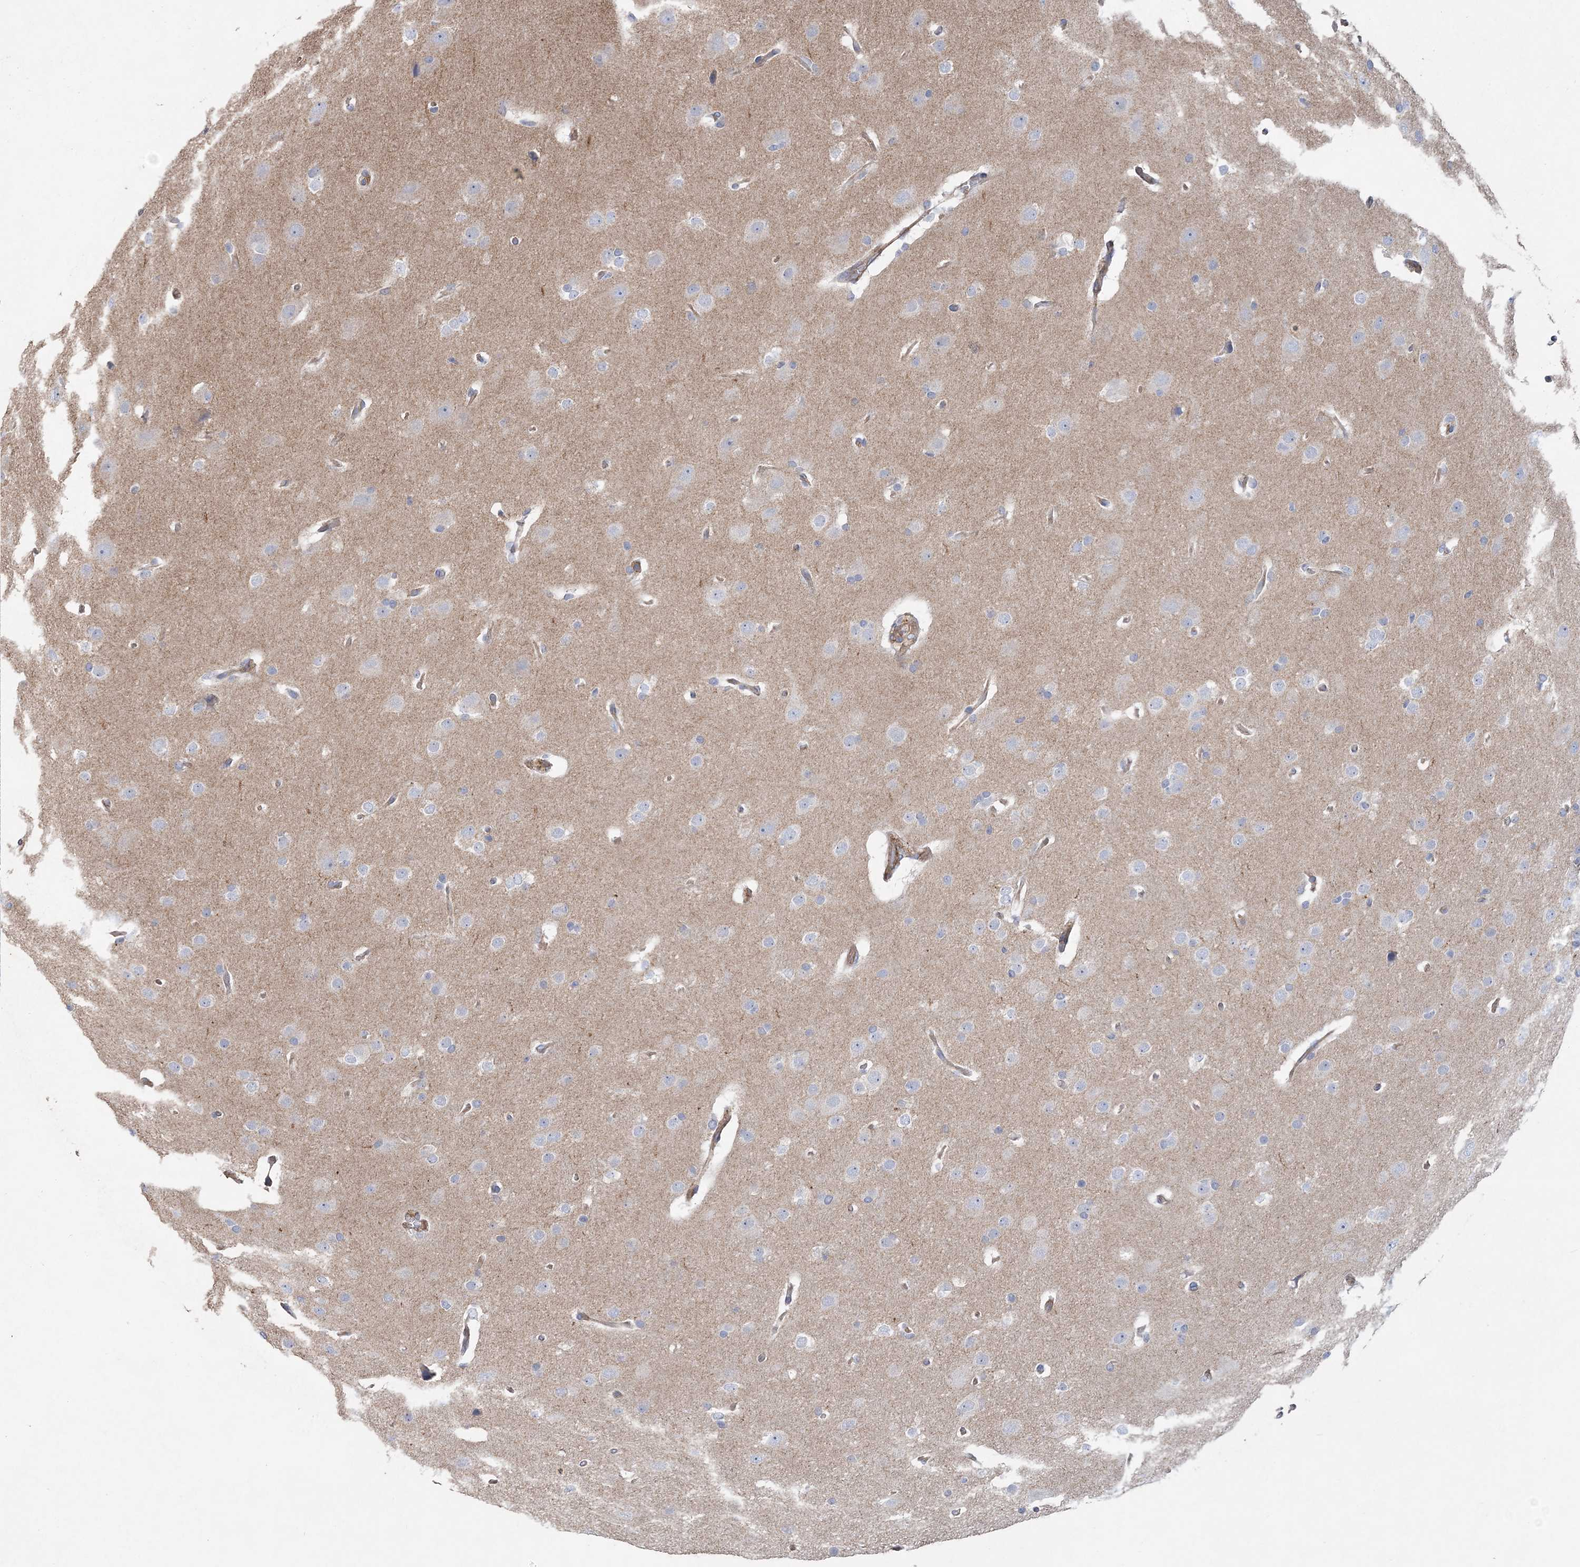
{"staining": {"intensity": "negative", "quantity": "none", "location": "none"}, "tissue": "glioma", "cell_type": "Tumor cells", "image_type": "cancer", "snomed": [{"axis": "morphology", "description": "Glioma, malignant, Low grade"}, {"axis": "topography", "description": "Brain"}], "caption": "Human low-grade glioma (malignant) stained for a protein using immunohistochemistry exhibits no staining in tumor cells.", "gene": "PIGC", "patient": {"sex": "female", "age": 37}}